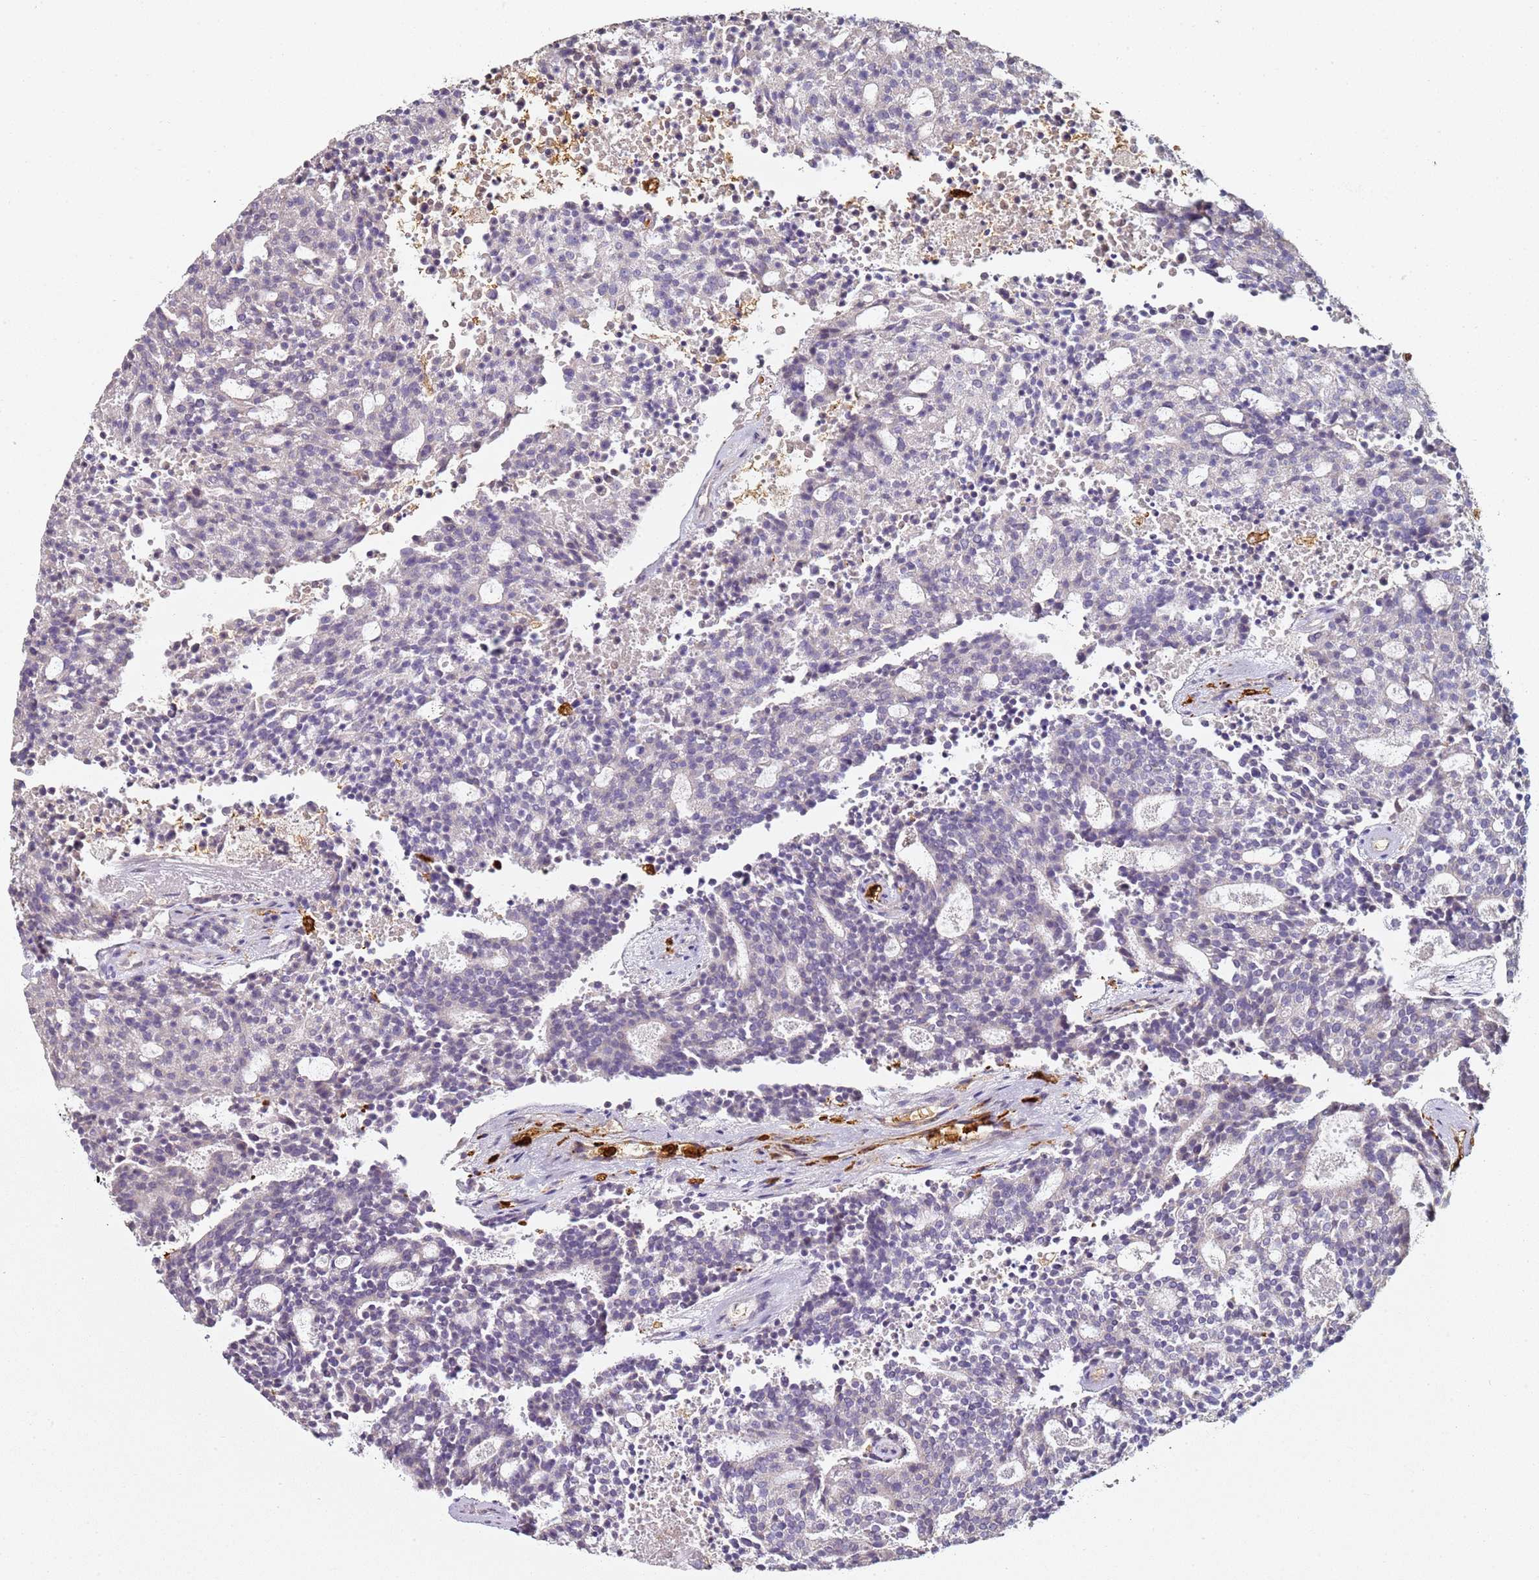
{"staining": {"intensity": "negative", "quantity": "none", "location": "none"}, "tissue": "carcinoid", "cell_type": "Tumor cells", "image_type": "cancer", "snomed": [{"axis": "morphology", "description": "Carcinoid, malignant, NOS"}, {"axis": "topography", "description": "Pancreas"}], "caption": "Carcinoid was stained to show a protein in brown. There is no significant positivity in tumor cells.", "gene": "S100A4", "patient": {"sex": "female", "age": 54}}